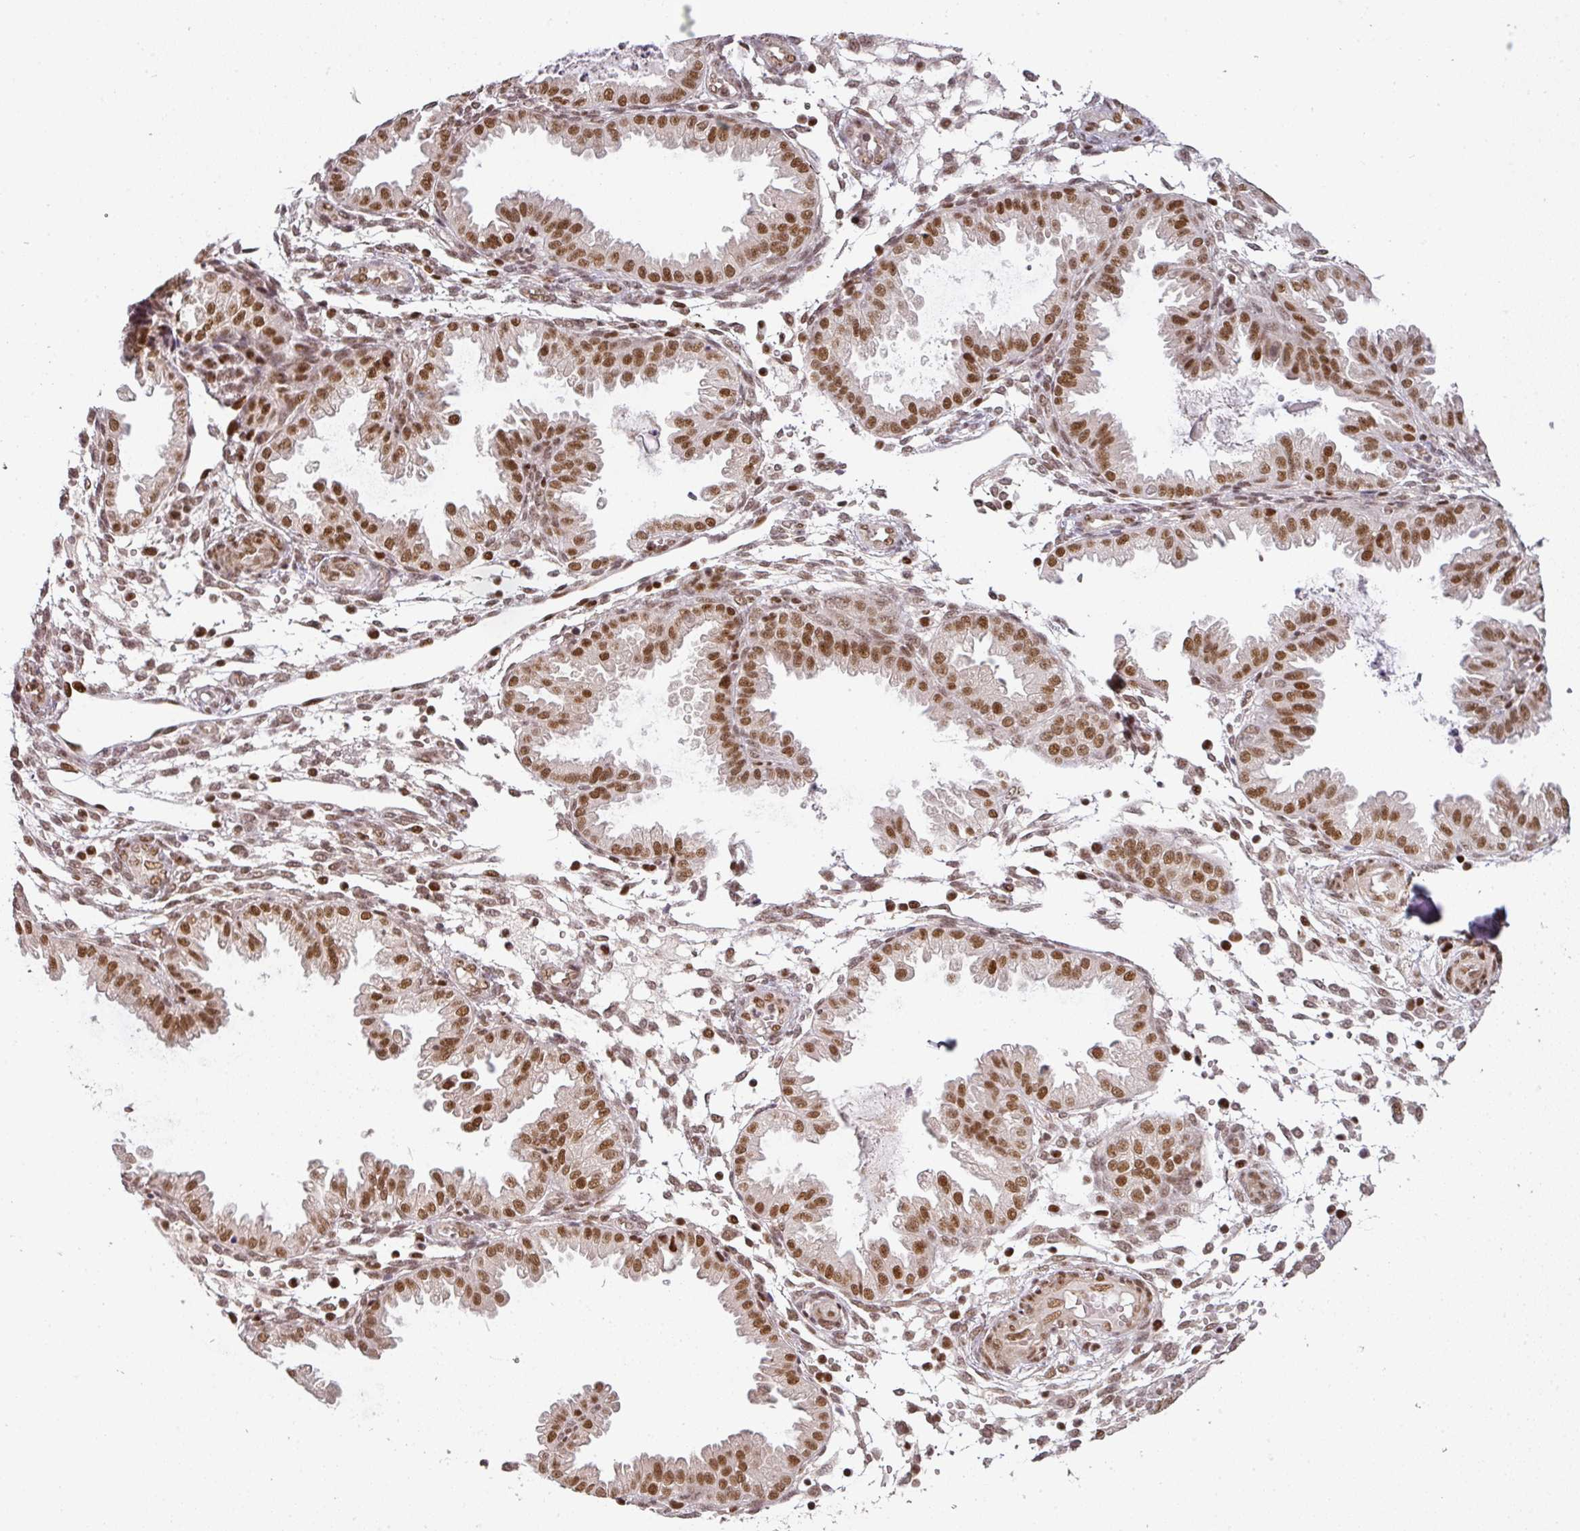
{"staining": {"intensity": "moderate", "quantity": ">75%", "location": "nuclear"}, "tissue": "endometrium", "cell_type": "Cells in endometrial stroma", "image_type": "normal", "snomed": [{"axis": "morphology", "description": "Normal tissue, NOS"}, {"axis": "topography", "description": "Endometrium"}], "caption": "Cells in endometrial stroma display medium levels of moderate nuclear positivity in approximately >75% of cells in unremarkable endometrium.", "gene": "GPRIN2", "patient": {"sex": "female", "age": 33}}